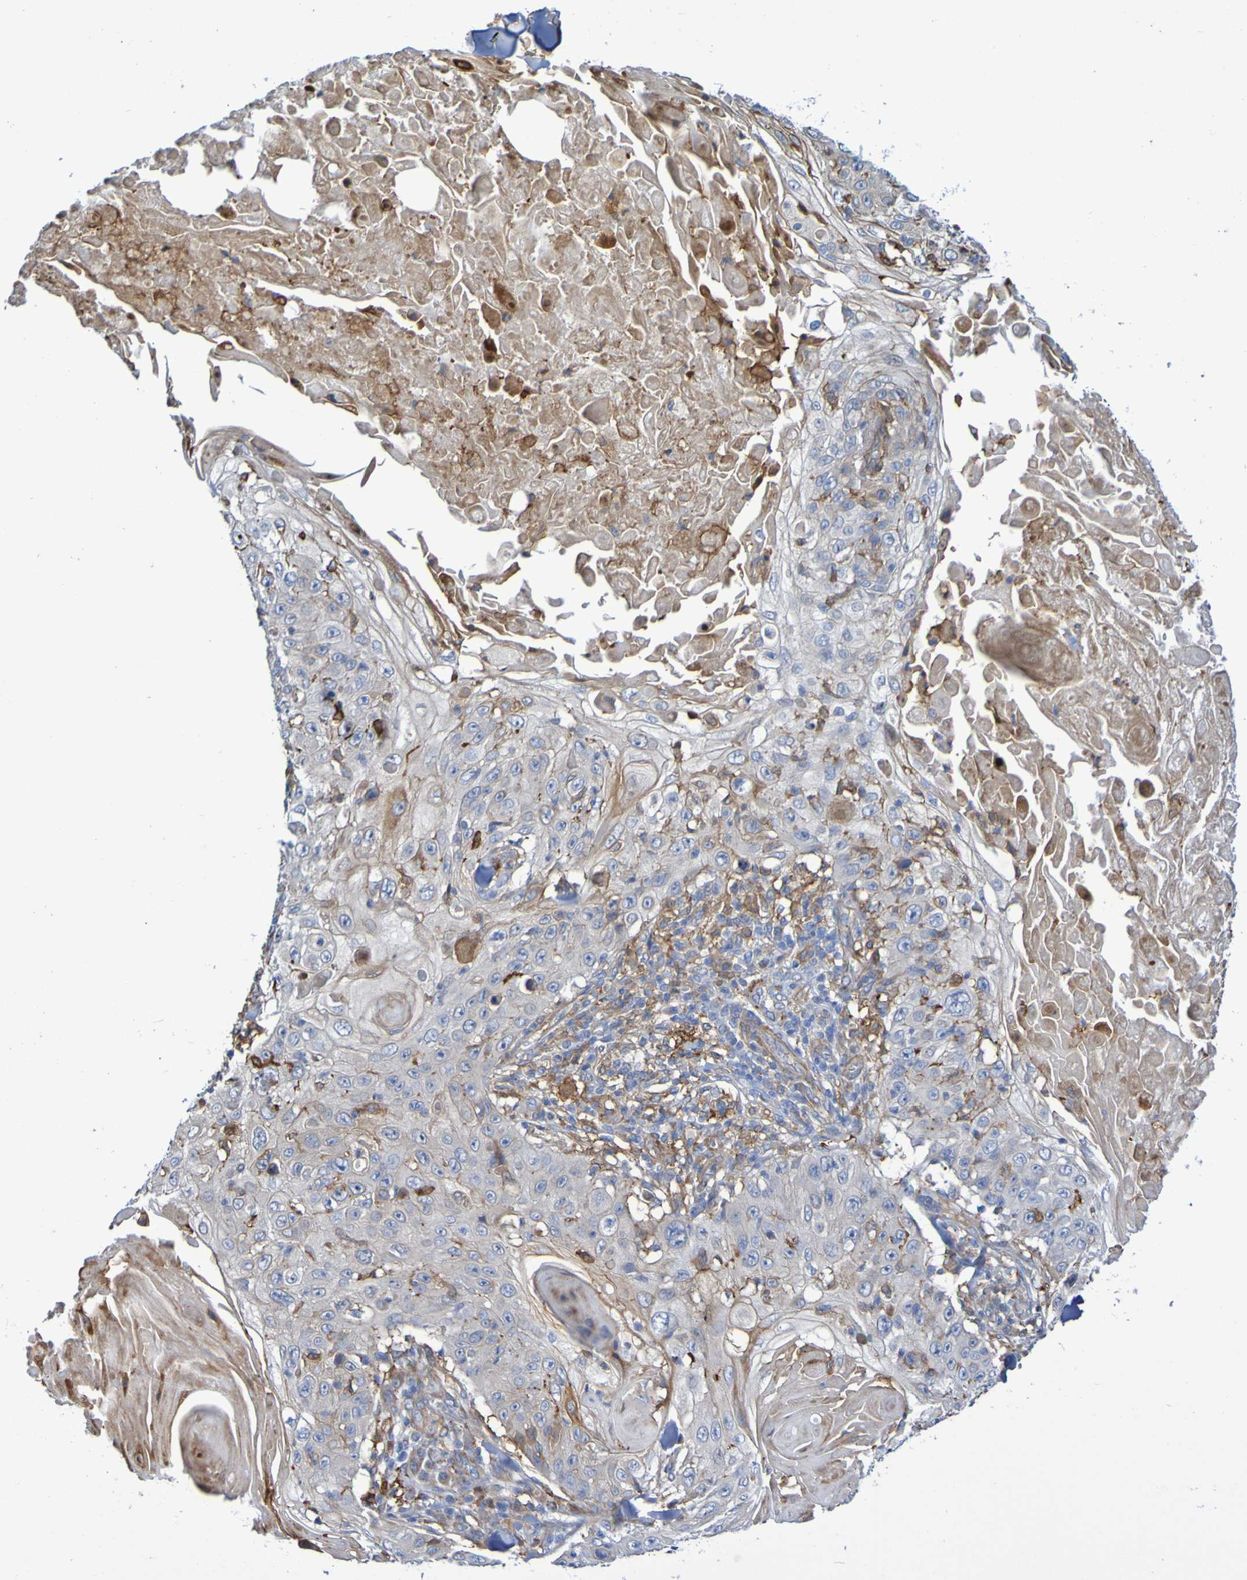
{"staining": {"intensity": "moderate", "quantity": "<25%", "location": "cytoplasmic/membranous"}, "tissue": "skin cancer", "cell_type": "Tumor cells", "image_type": "cancer", "snomed": [{"axis": "morphology", "description": "Squamous cell carcinoma, NOS"}, {"axis": "topography", "description": "Skin"}], "caption": "Protein staining of skin squamous cell carcinoma tissue shows moderate cytoplasmic/membranous expression in approximately <25% of tumor cells. (brown staining indicates protein expression, while blue staining denotes nuclei).", "gene": "SCRG1", "patient": {"sex": "male", "age": 86}}